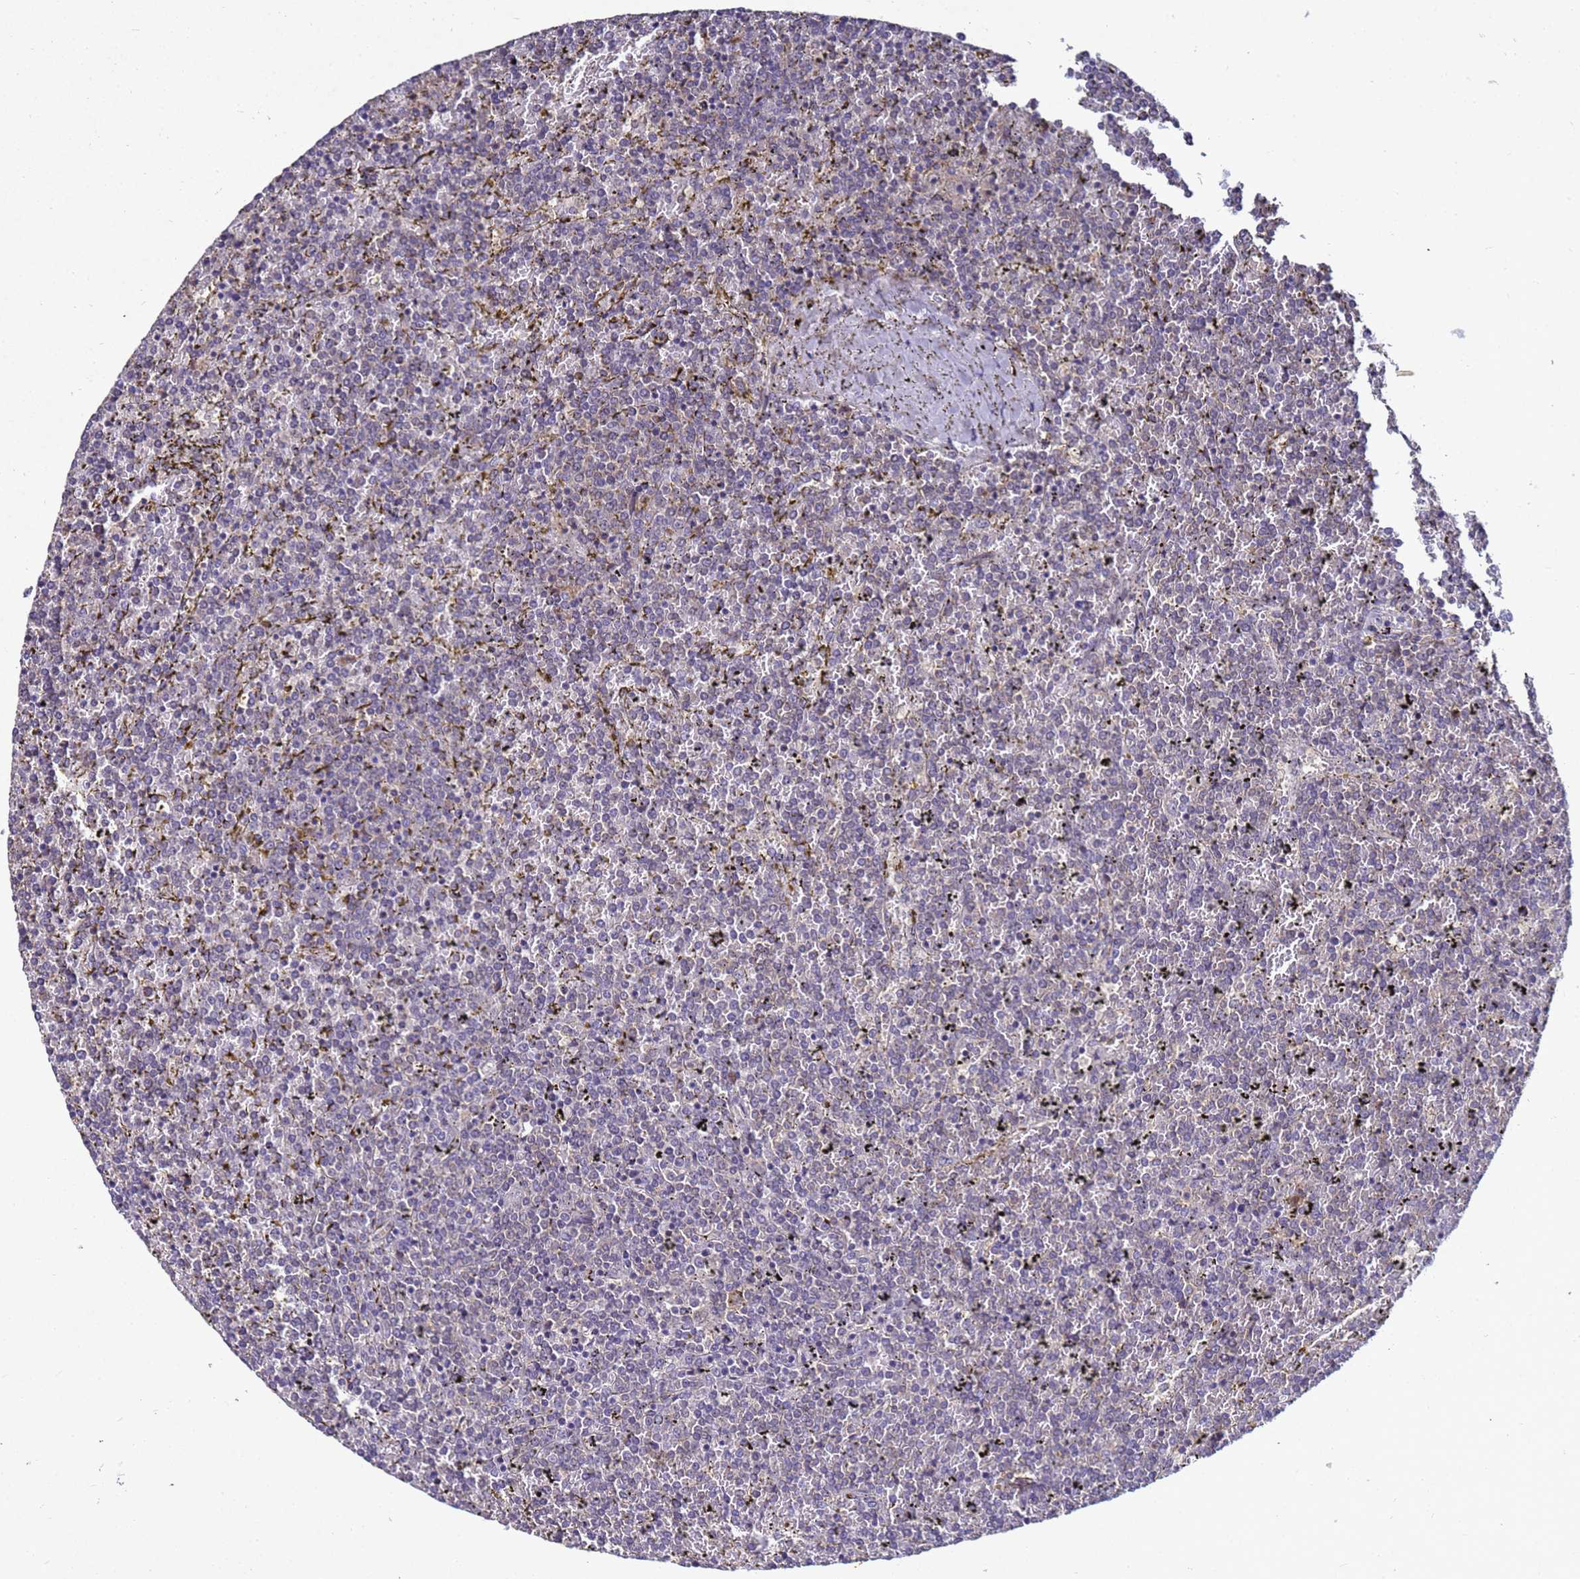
{"staining": {"intensity": "negative", "quantity": "none", "location": "none"}, "tissue": "lymphoma", "cell_type": "Tumor cells", "image_type": "cancer", "snomed": [{"axis": "morphology", "description": "Malignant lymphoma, non-Hodgkin's type, Low grade"}, {"axis": "topography", "description": "Spleen"}], "caption": "Immunohistochemistry image of neoplastic tissue: lymphoma stained with DAB reveals no significant protein positivity in tumor cells. (Stains: DAB IHC with hematoxylin counter stain, Microscopy: brightfield microscopy at high magnification).", "gene": "ANKRD17", "patient": {"sex": "female", "age": 19}}